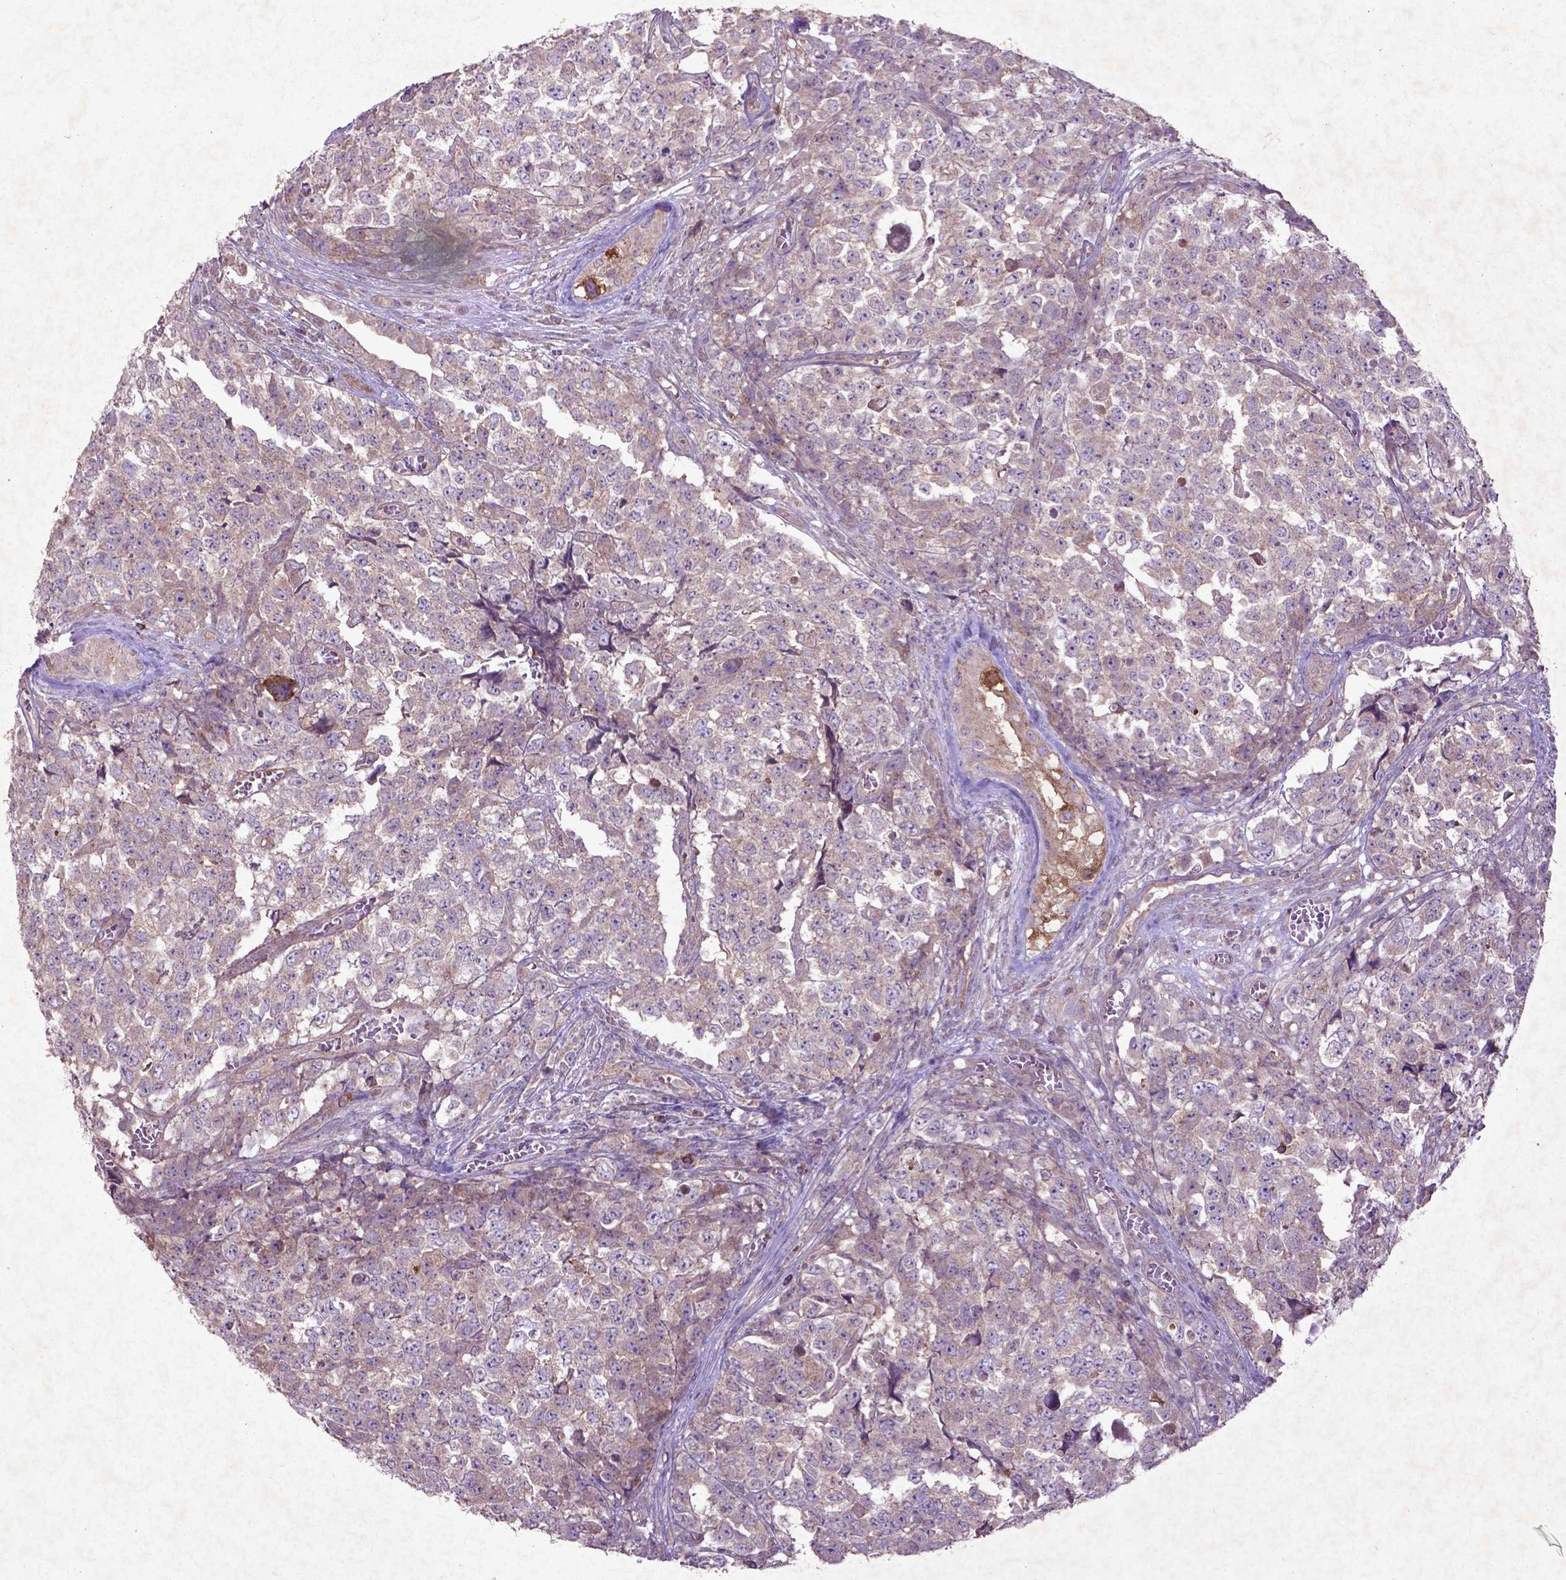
{"staining": {"intensity": "weak", "quantity": "25%-75%", "location": "cytoplasmic/membranous"}, "tissue": "testis cancer", "cell_type": "Tumor cells", "image_type": "cancer", "snomed": [{"axis": "morphology", "description": "Carcinoma, Embryonal, NOS"}, {"axis": "topography", "description": "Testis"}], "caption": "Weak cytoplasmic/membranous positivity for a protein is seen in approximately 25%-75% of tumor cells of testis cancer (embryonal carcinoma) using immunohistochemistry.", "gene": "MTOR", "patient": {"sex": "male", "age": 23}}